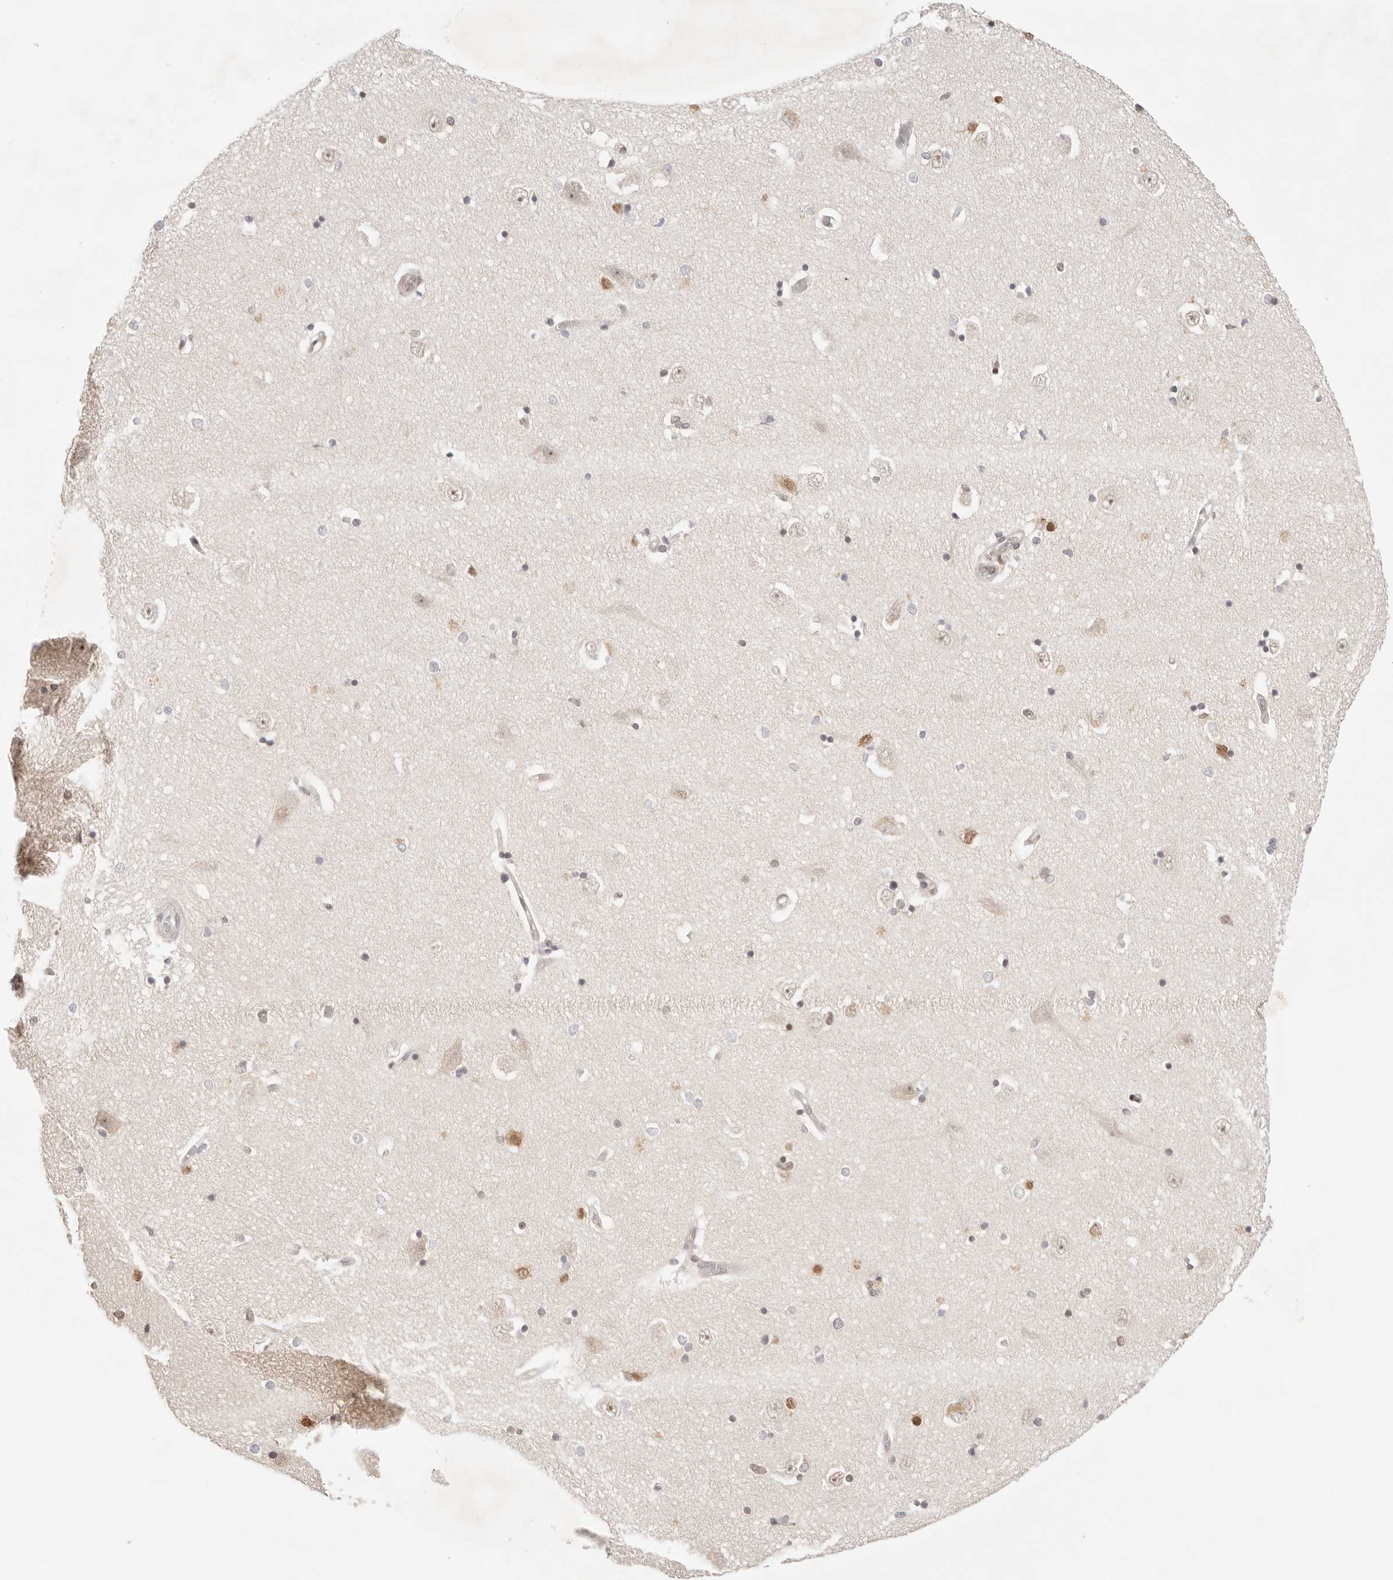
{"staining": {"intensity": "strong", "quantity": "<25%", "location": "nuclear"}, "tissue": "hippocampus", "cell_type": "Glial cells", "image_type": "normal", "snomed": [{"axis": "morphology", "description": "Normal tissue, NOS"}, {"axis": "topography", "description": "Hippocampus"}], "caption": "Strong nuclear expression for a protein is appreciated in approximately <25% of glial cells of benign hippocampus using immunohistochemistry.", "gene": "HOXC5", "patient": {"sex": "male", "age": 45}}